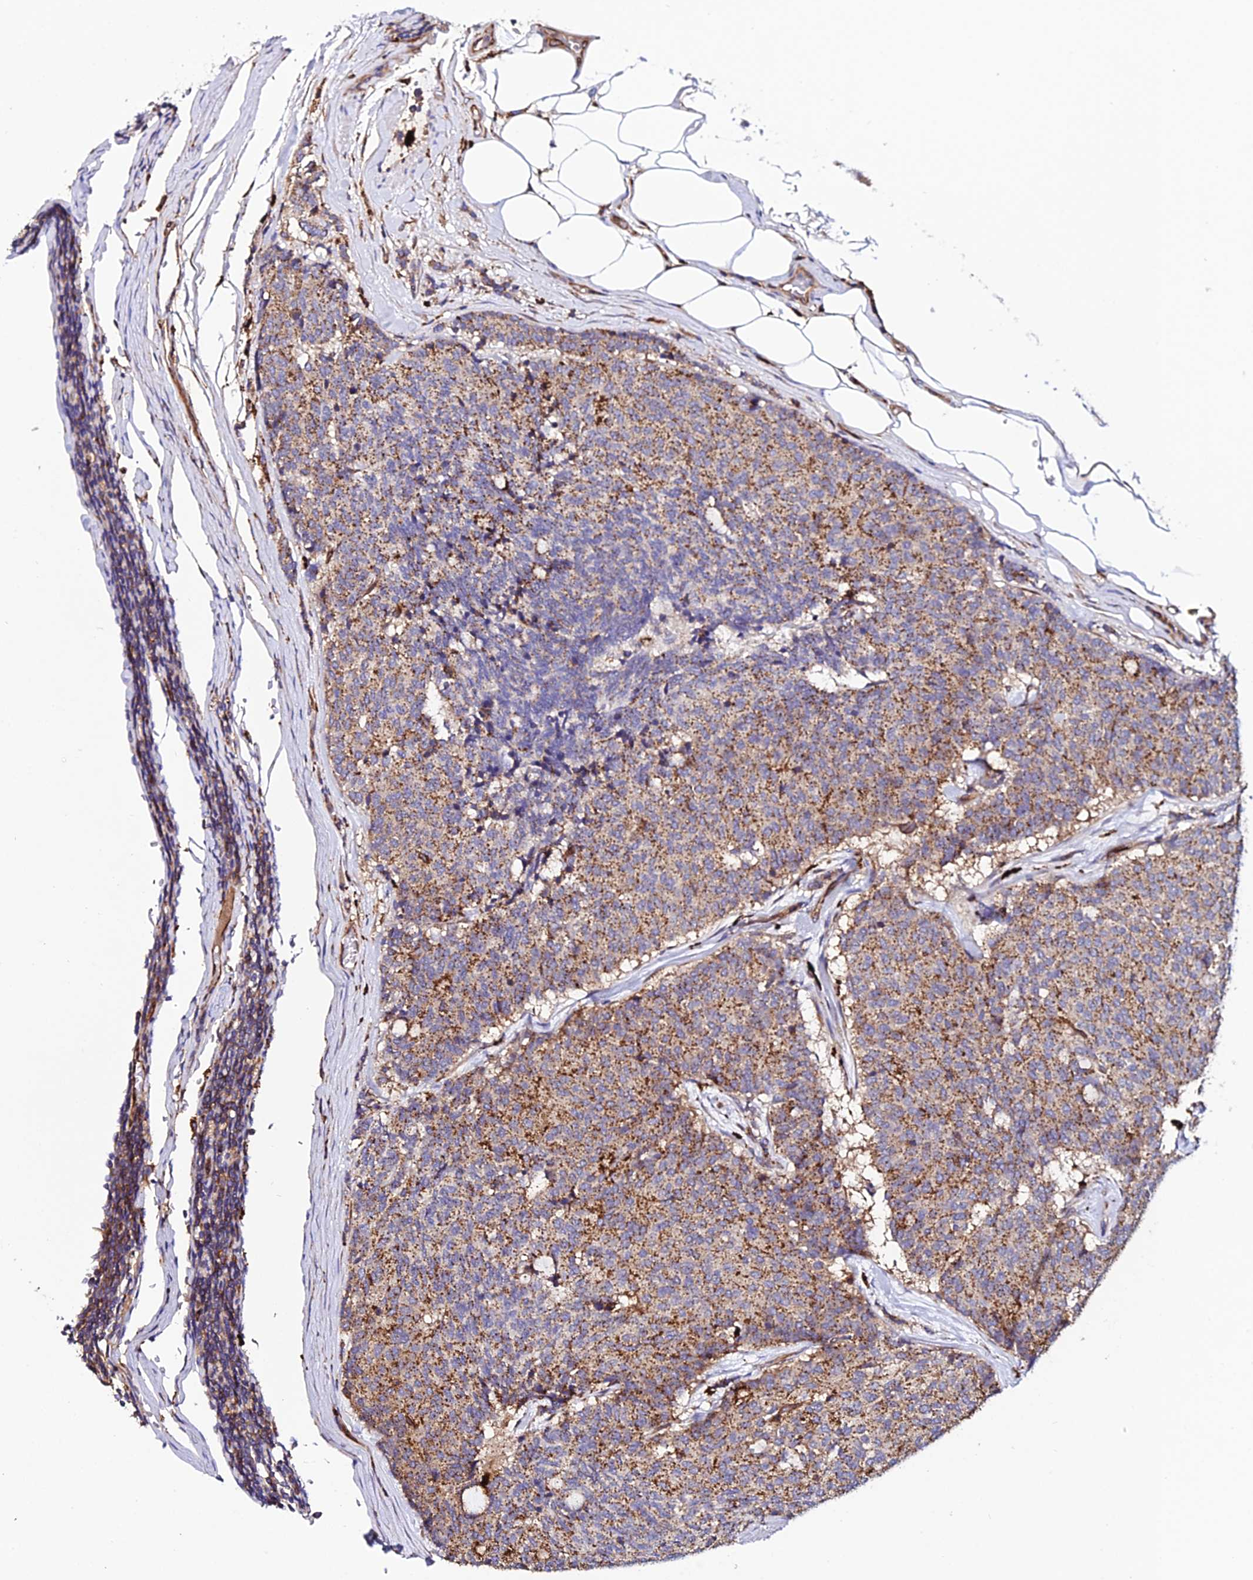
{"staining": {"intensity": "moderate", "quantity": ">75%", "location": "cytoplasmic/membranous"}, "tissue": "carcinoid", "cell_type": "Tumor cells", "image_type": "cancer", "snomed": [{"axis": "morphology", "description": "Carcinoid, malignant, NOS"}, {"axis": "topography", "description": "Pancreas"}], "caption": "A photomicrograph showing moderate cytoplasmic/membranous positivity in about >75% of tumor cells in carcinoid, as visualized by brown immunohistochemical staining.", "gene": "TRPV2", "patient": {"sex": "female", "age": 54}}